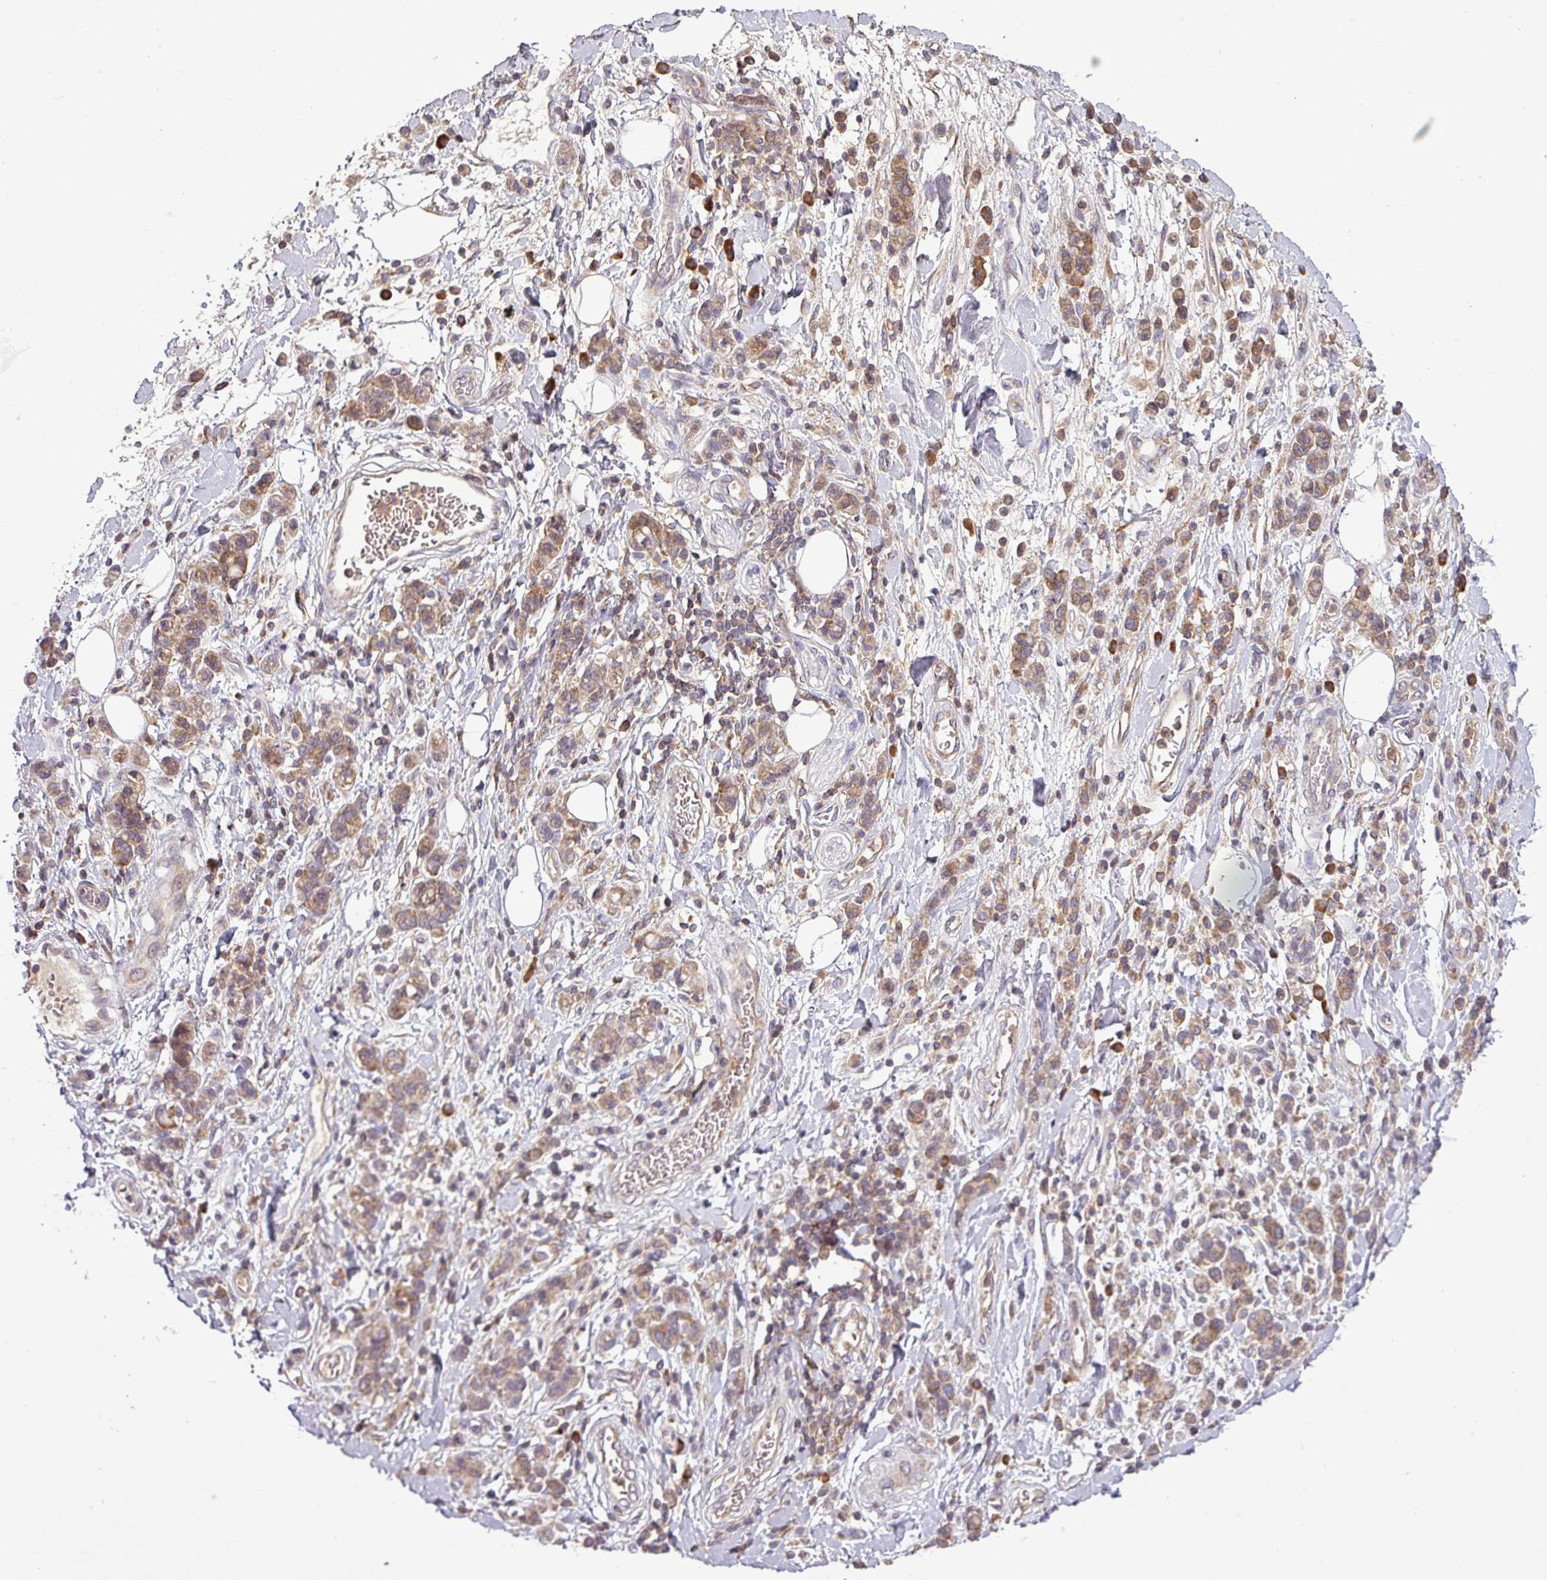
{"staining": {"intensity": "moderate", "quantity": ">75%", "location": "cytoplasmic/membranous"}, "tissue": "stomach cancer", "cell_type": "Tumor cells", "image_type": "cancer", "snomed": [{"axis": "morphology", "description": "Adenocarcinoma, NOS"}, {"axis": "topography", "description": "Stomach"}], "caption": "Protein staining of adenocarcinoma (stomach) tissue demonstrates moderate cytoplasmic/membranous positivity in about >75% of tumor cells. The protein is stained brown, and the nuclei are stained in blue (DAB (3,3'-diaminobenzidine) IHC with brightfield microscopy, high magnification).", "gene": "LRRC74B", "patient": {"sex": "male", "age": 77}}